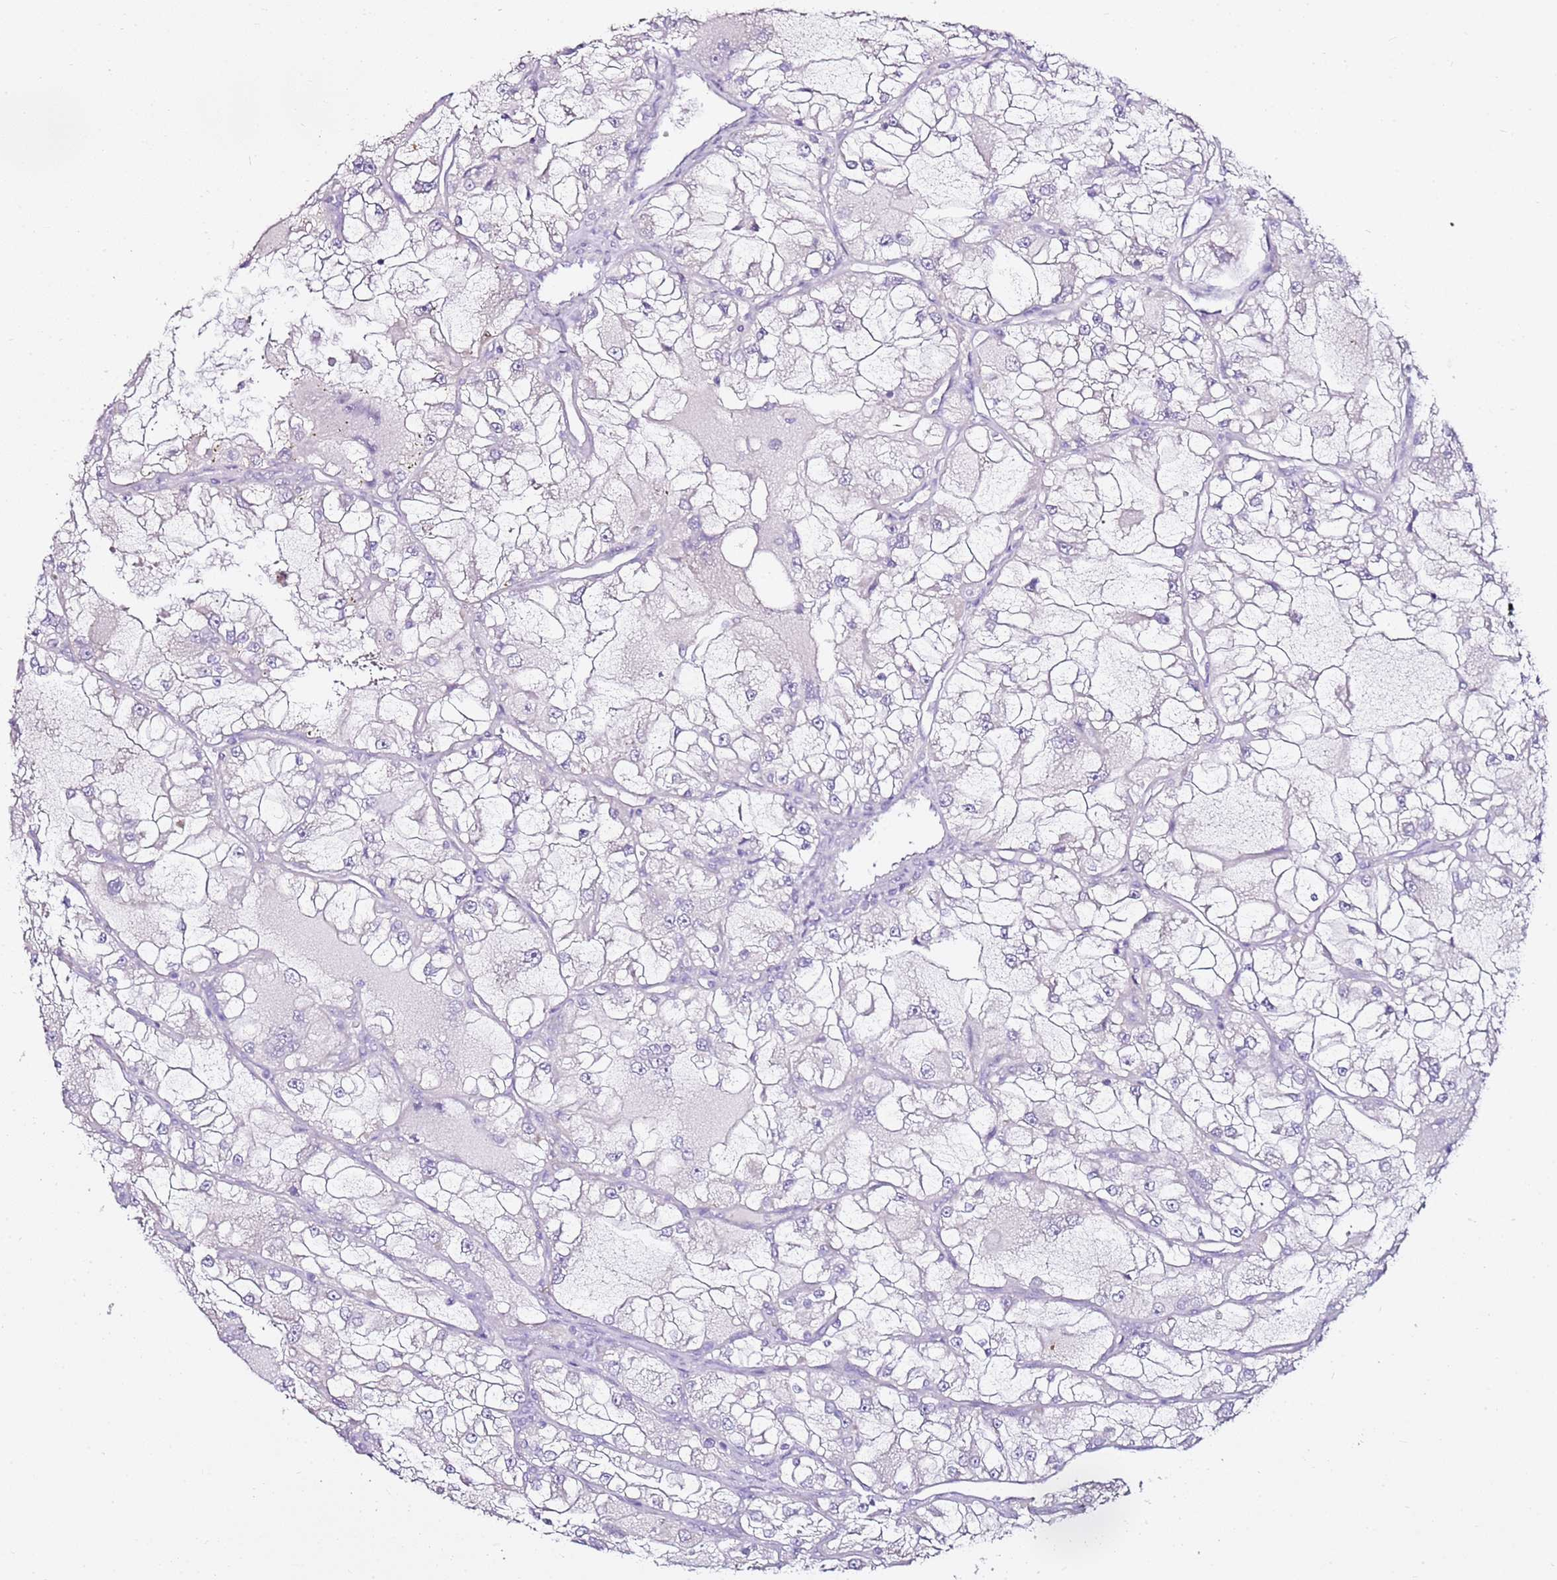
{"staining": {"intensity": "negative", "quantity": "none", "location": "none"}, "tissue": "renal cancer", "cell_type": "Tumor cells", "image_type": "cancer", "snomed": [{"axis": "morphology", "description": "Adenocarcinoma, NOS"}, {"axis": "topography", "description": "Kidney"}], "caption": "Immunohistochemistry photomicrograph of renal adenocarcinoma stained for a protein (brown), which displays no positivity in tumor cells. (DAB (3,3'-diaminobenzidine) IHC with hematoxylin counter stain).", "gene": "MYBPC3", "patient": {"sex": "female", "age": 72}}